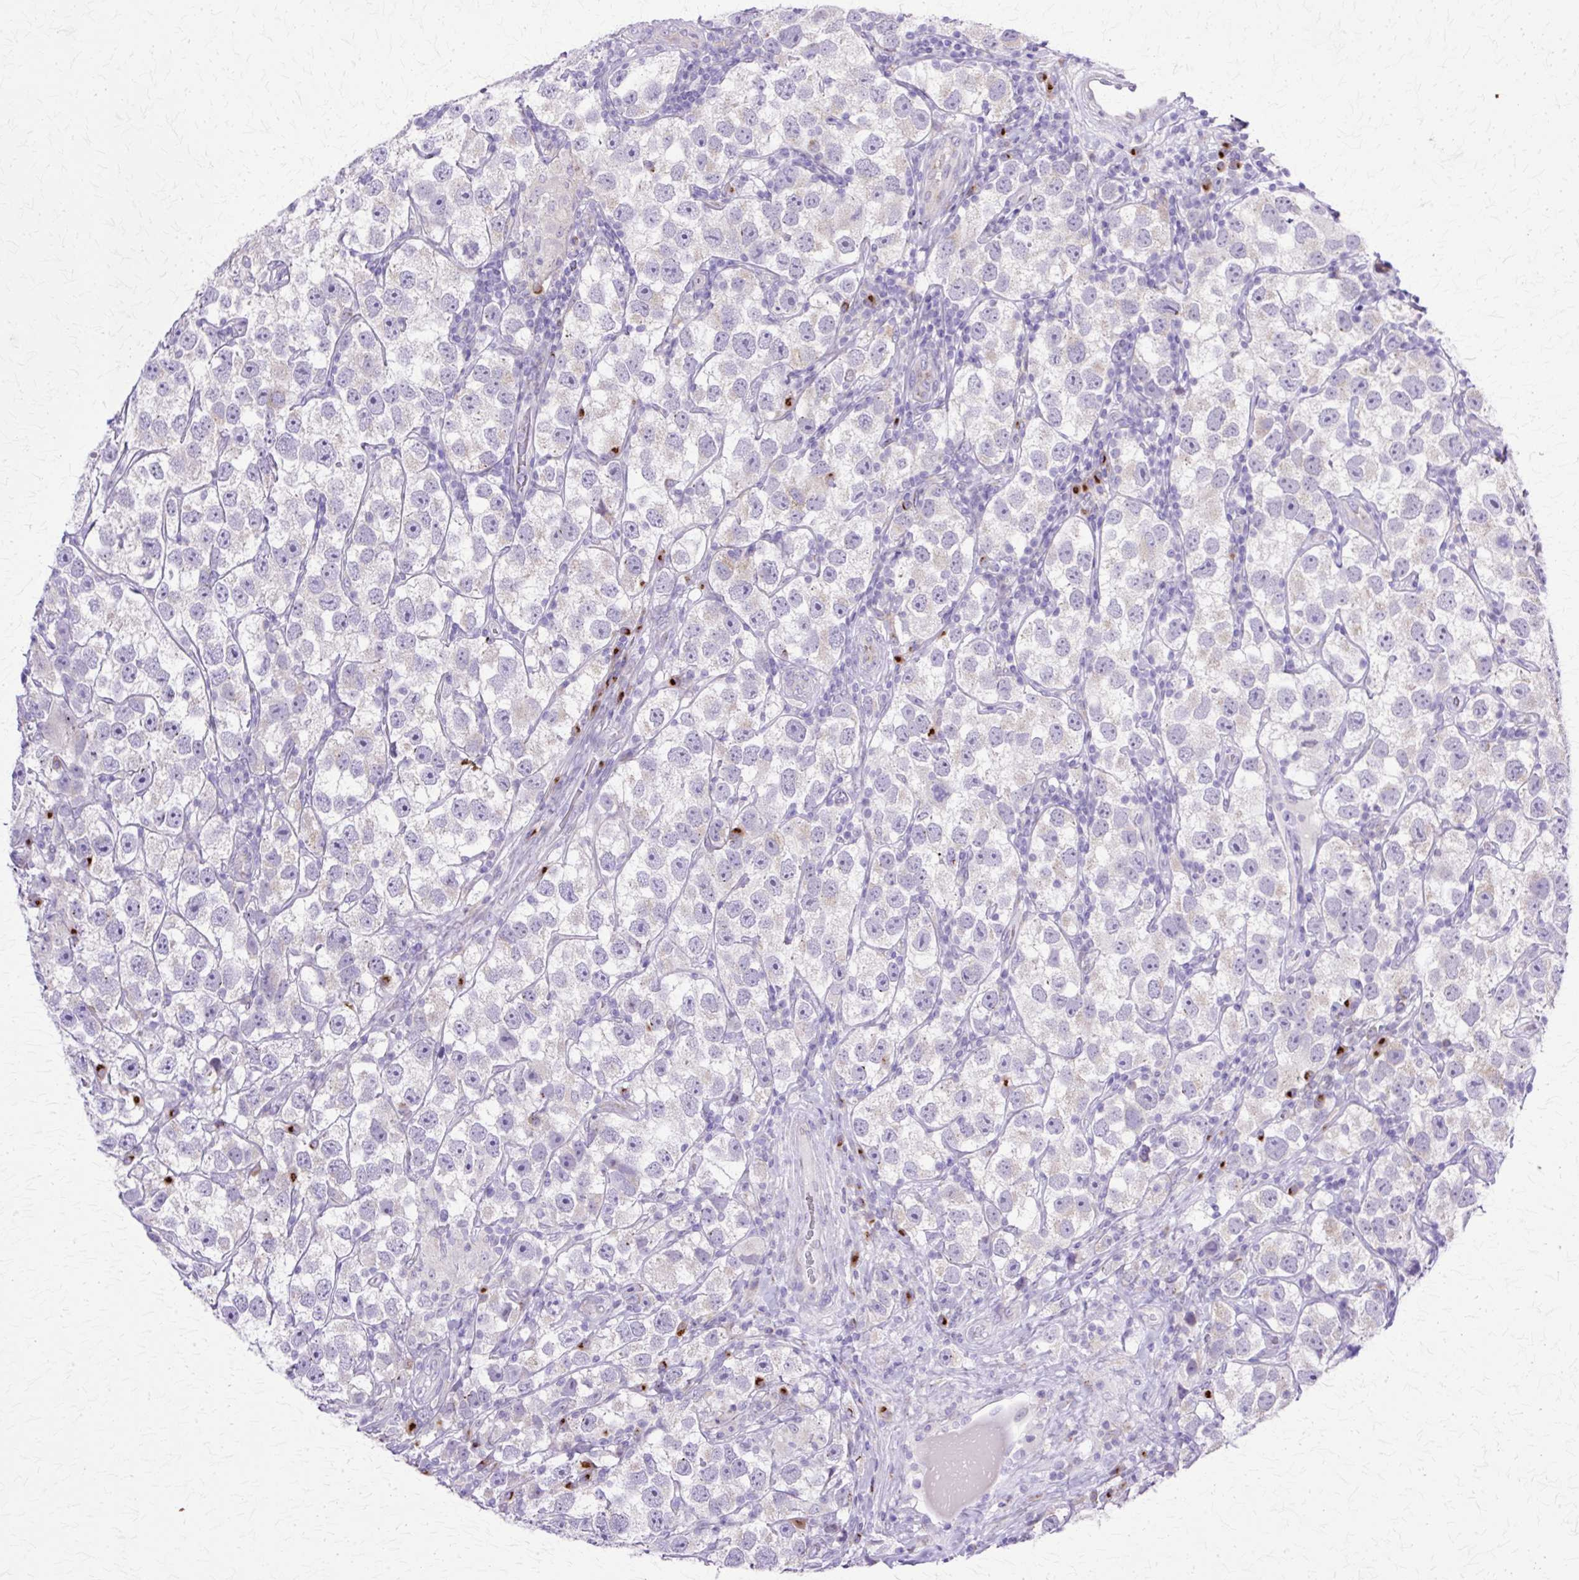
{"staining": {"intensity": "negative", "quantity": "none", "location": "none"}, "tissue": "testis cancer", "cell_type": "Tumor cells", "image_type": "cancer", "snomed": [{"axis": "morphology", "description": "Seminoma, NOS"}, {"axis": "topography", "description": "Testis"}], "caption": "Tumor cells show no significant protein positivity in seminoma (testis).", "gene": "TBC1D3G", "patient": {"sex": "male", "age": 26}}